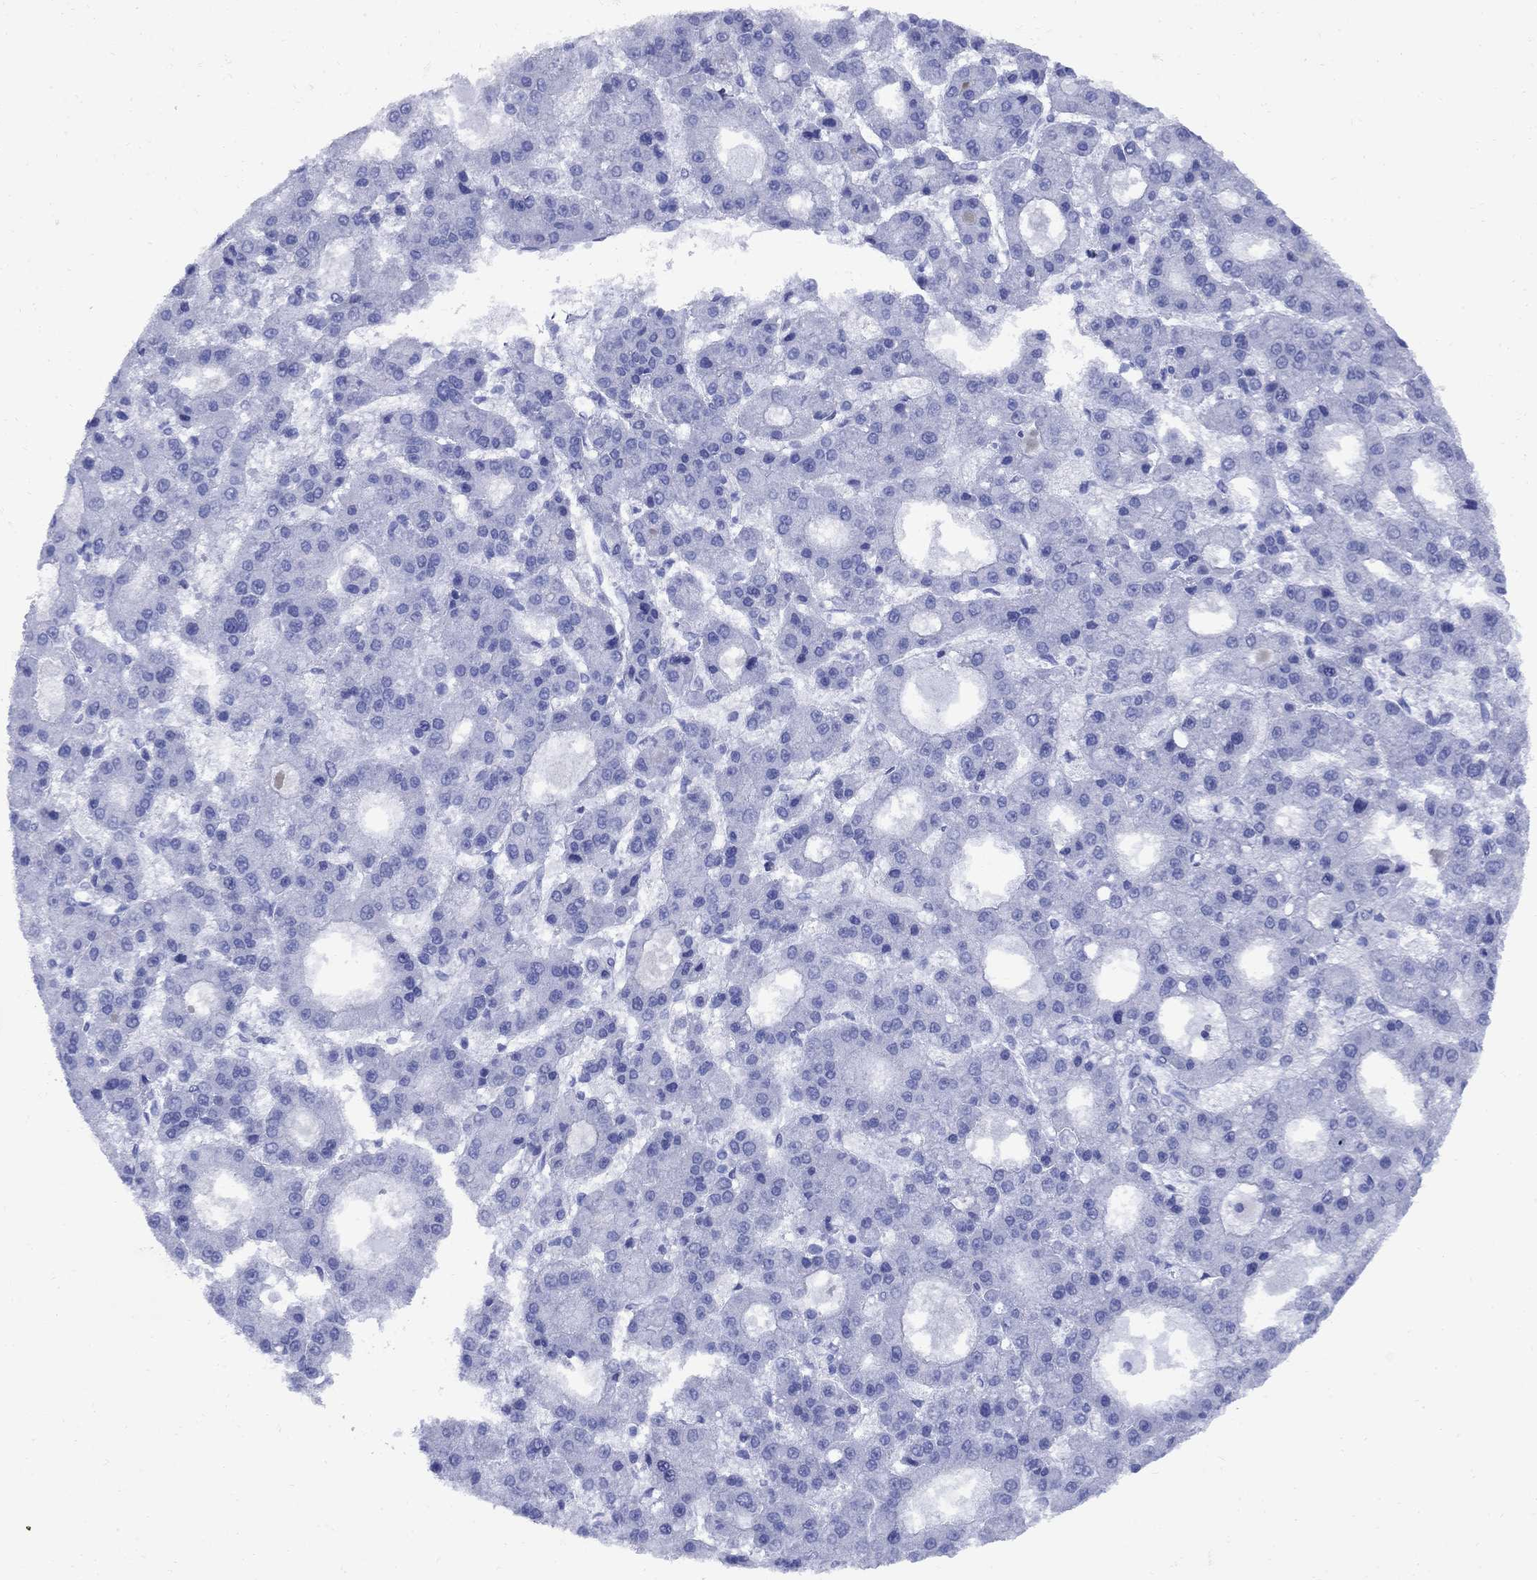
{"staining": {"intensity": "negative", "quantity": "none", "location": "none"}, "tissue": "liver cancer", "cell_type": "Tumor cells", "image_type": "cancer", "snomed": [{"axis": "morphology", "description": "Carcinoma, Hepatocellular, NOS"}, {"axis": "topography", "description": "Liver"}], "caption": "Immunohistochemistry (IHC) photomicrograph of human liver hepatocellular carcinoma stained for a protein (brown), which demonstrates no staining in tumor cells.", "gene": "SMCP", "patient": {"sex": "male", "age": 70}}